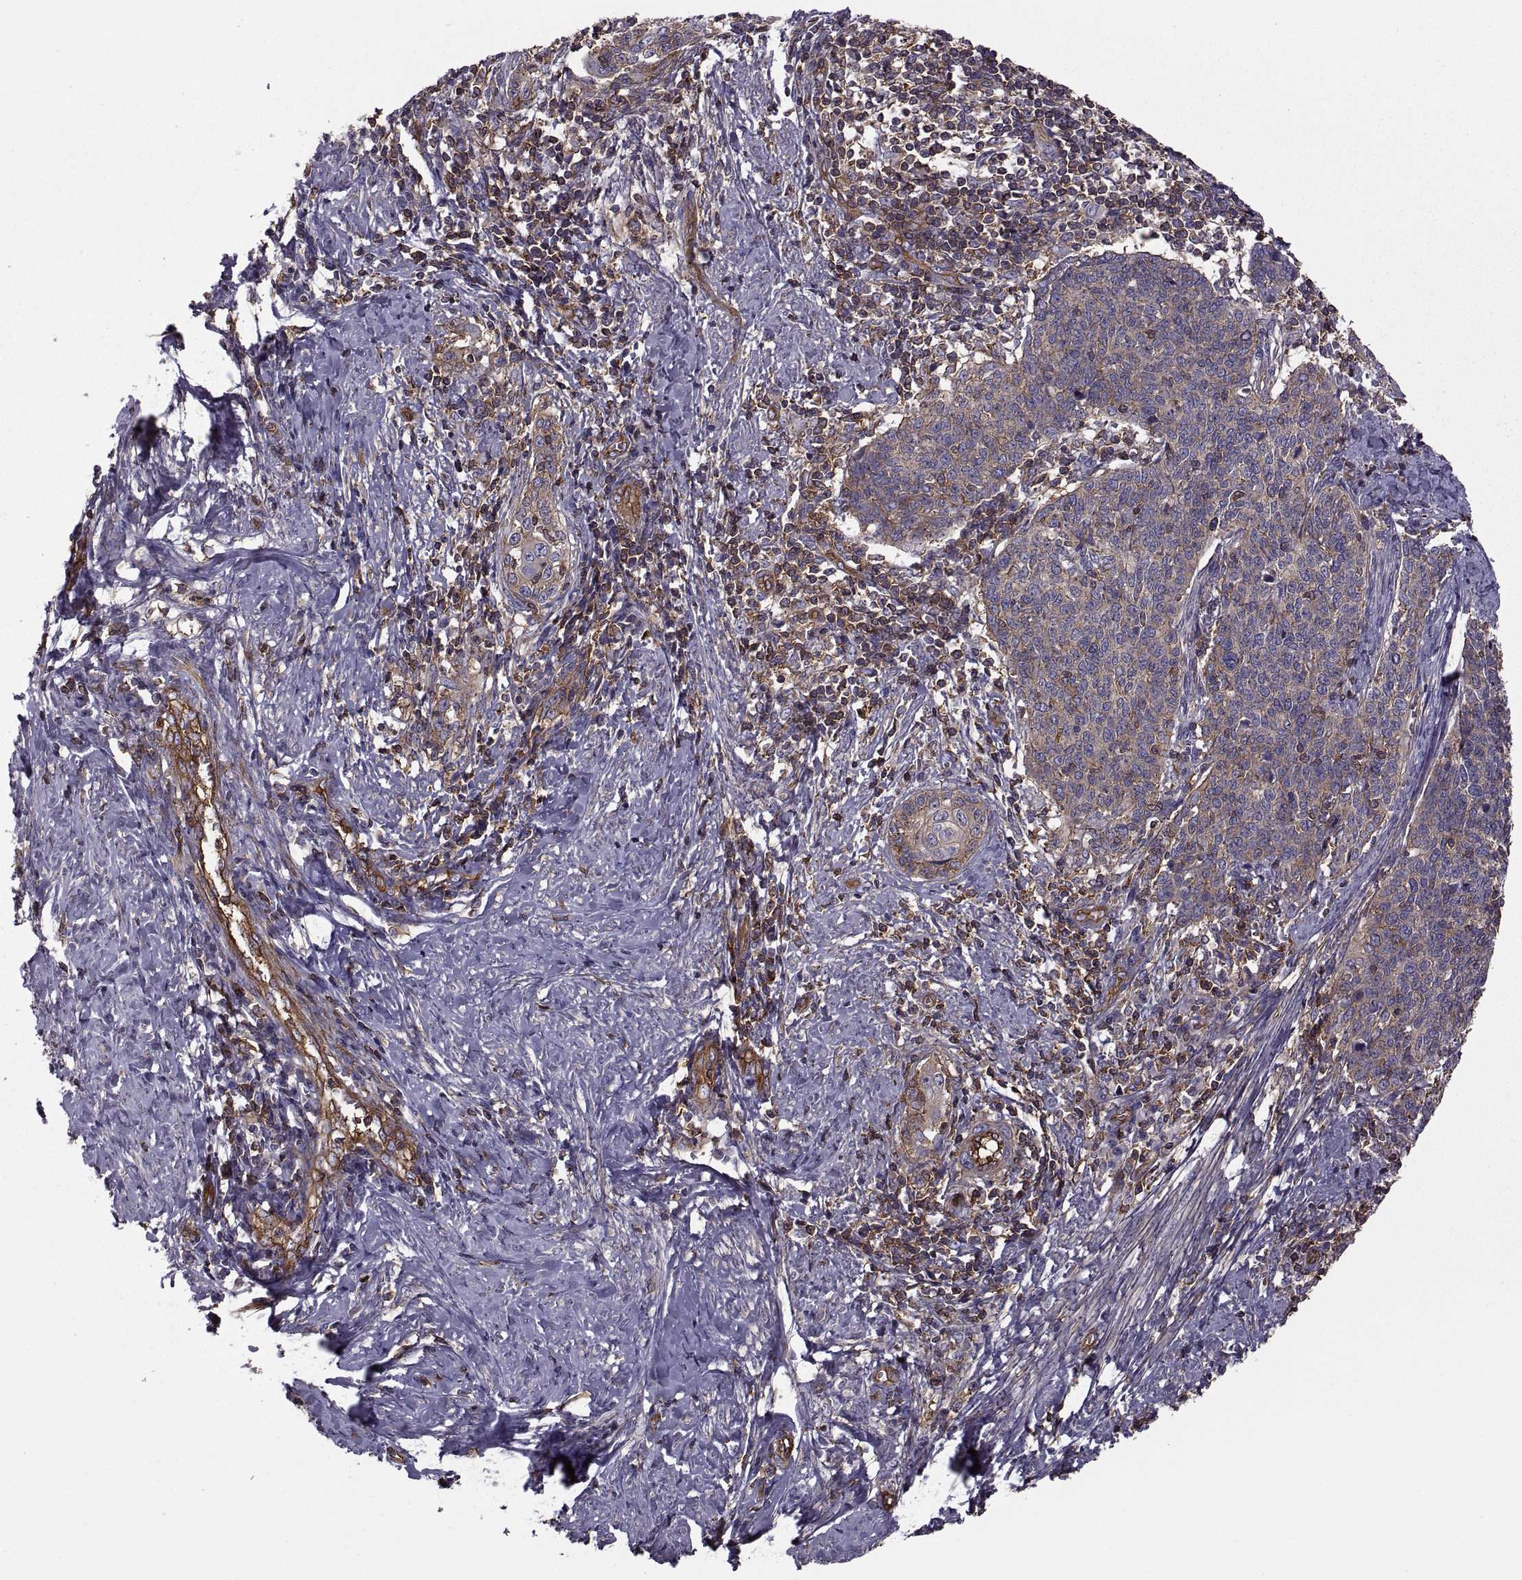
{"staining": {"intensity": "weak", "quantity": ">75%", "location": "cytoplasmic/membranous"}, "tissue": "cervical cancer", "cell_type": "Tumor cells", "image_type": "cancer", "snomed": [{"axis": "morphology", "description": "Squamous cell carcinoma, NOS"}, {"axis": "topography", "description": "Cervix"}], "caption": "This image displays cervical cancer stained with immunohistochemistry to label a protein in brown. The cytoplasmic/membranous of tumor cells show weak positivity for the protein. Nuclei are counter-stained blue.", "gene": "MYH9", "patient": {"sex": "female", "age": 39}}